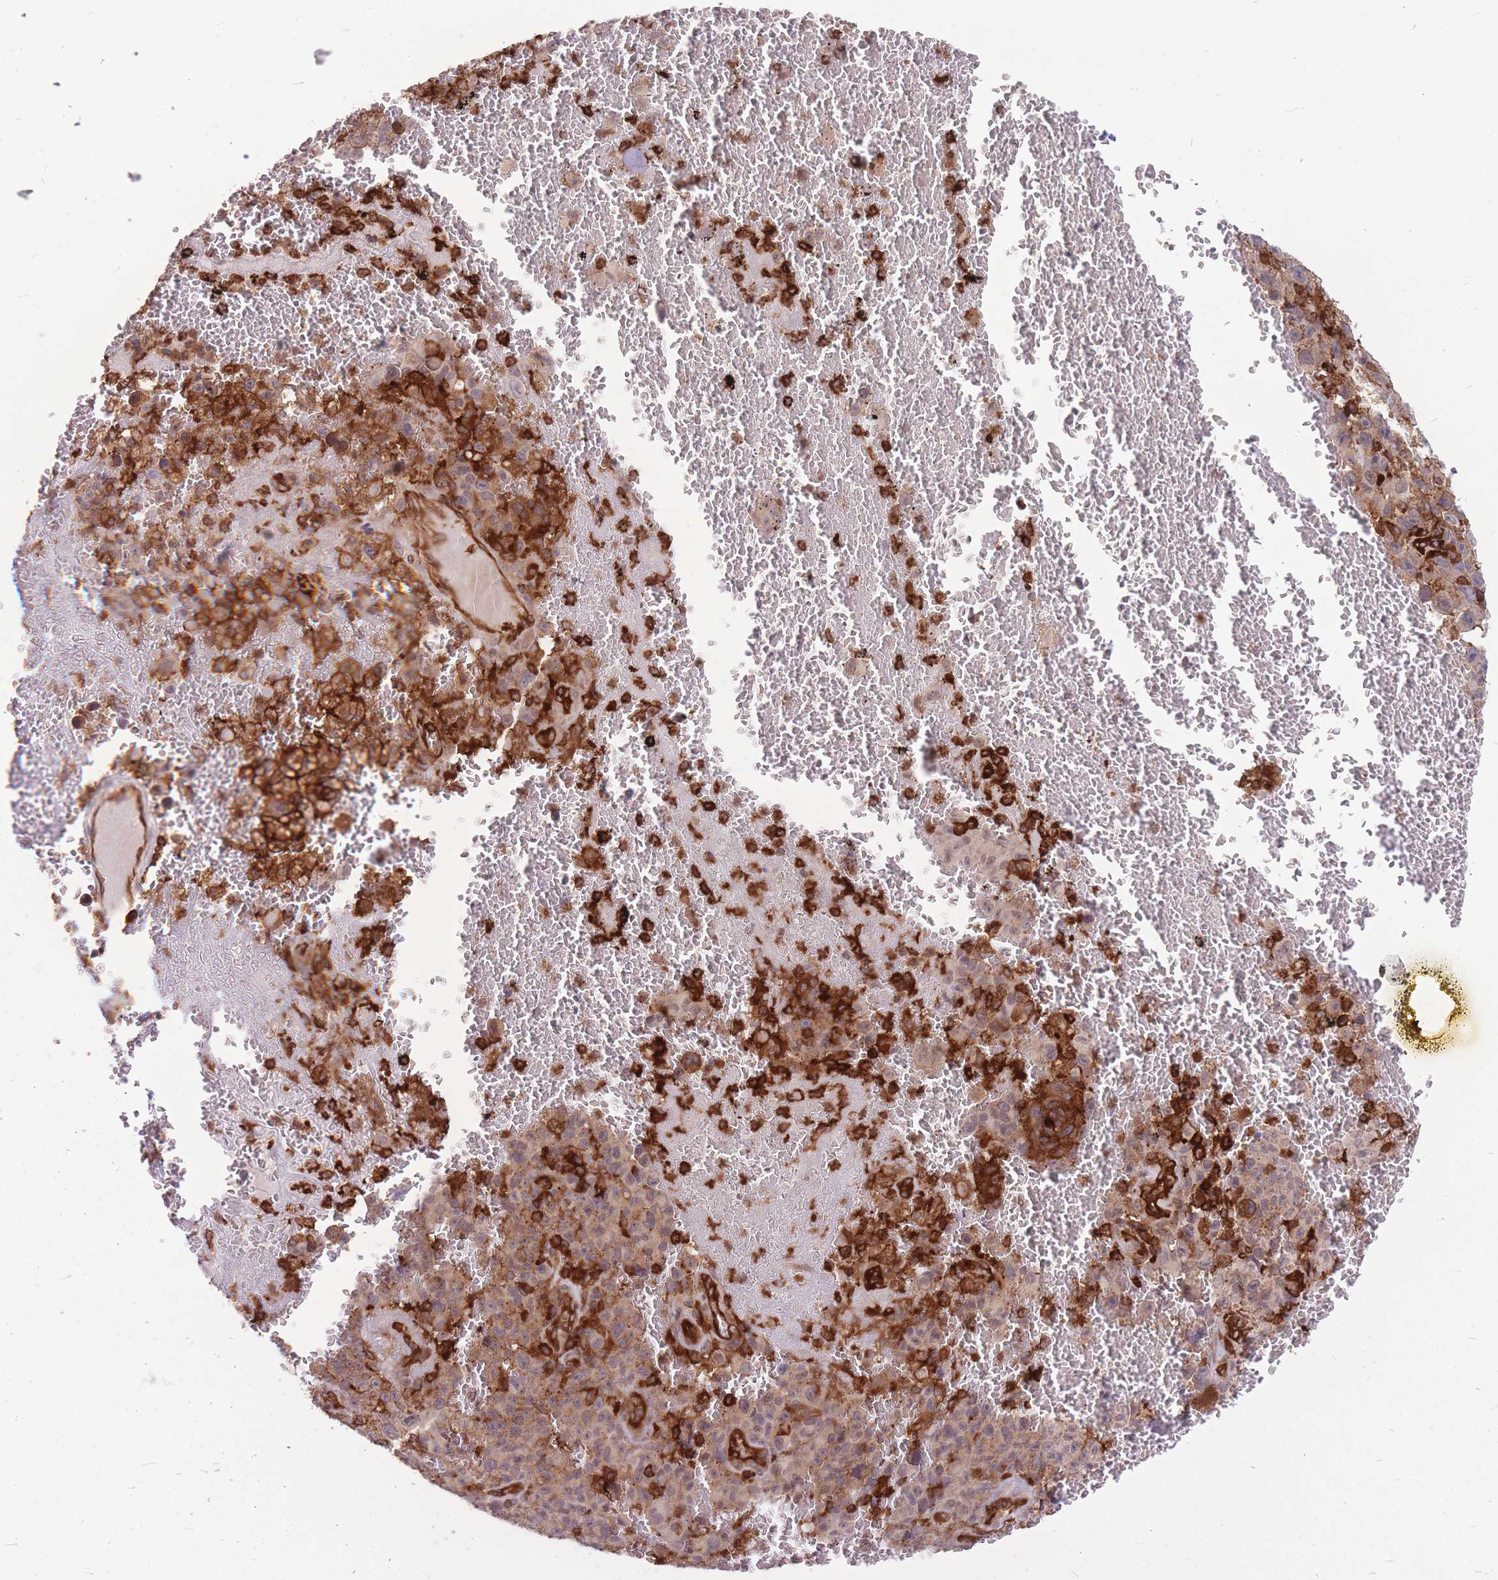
{"staining": {"intensity": "weak", "quantity": ">75%", "location": "nuclear"}, "tissue": "melanoma", "cell_type": "Tumor cells", "image_type": "cancer", "snomed": [{"axis": "morphology", "description": "Malignant melanoma, NOS"}, {"axis": "topography", "description": "Skin"}], "caption": "DAB (3,3'-diaminobenzidine) immunohistochemical staining of malignant melanoma displays weak nuclear protein positivity in approximately >75% of tumor cells.", "gene": "TCF20", "patient": {"sex": "female", "age": 82}}